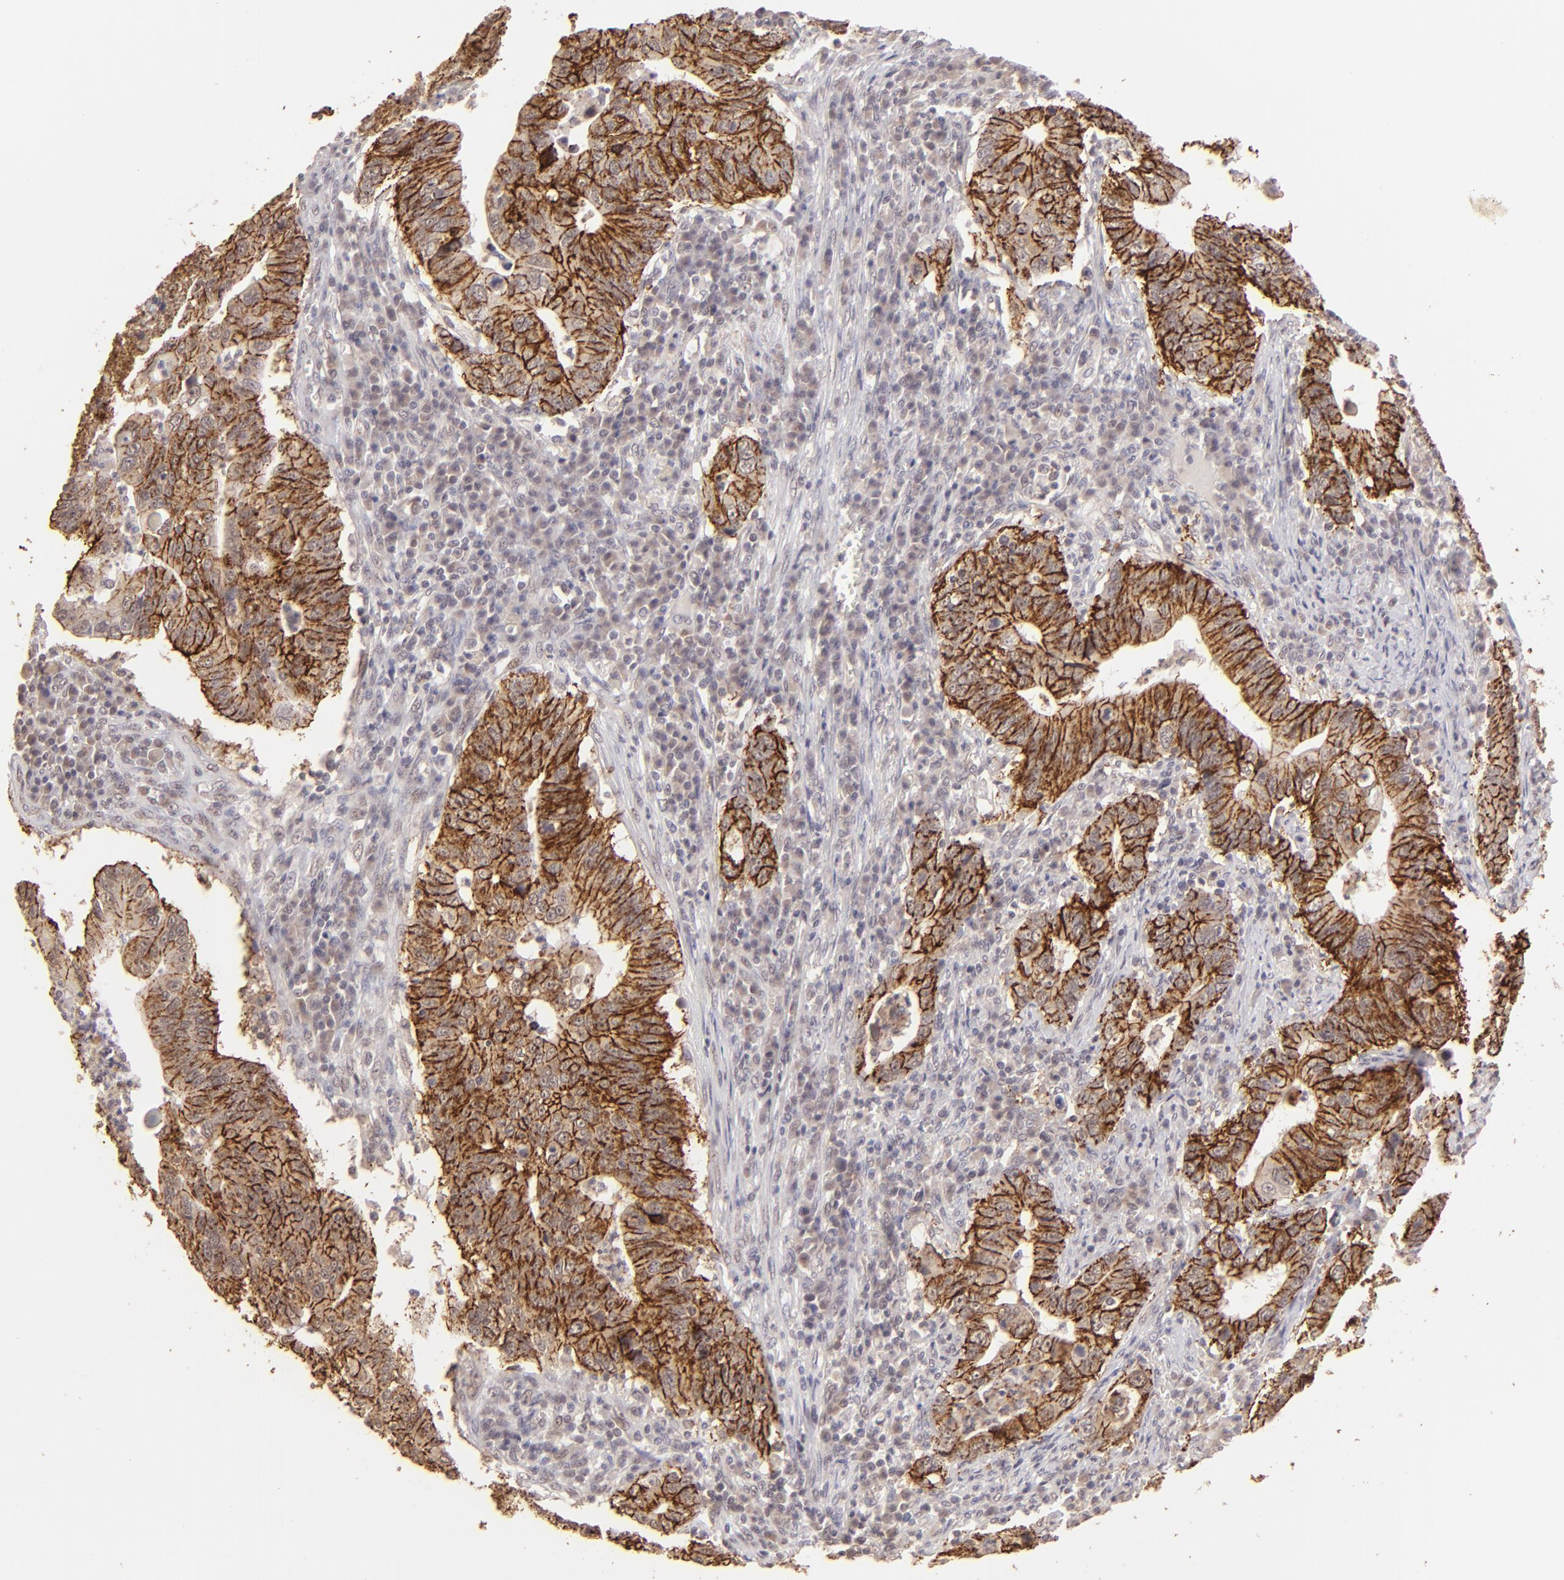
{"staining": {"intensity": "strong", "quantity": ">75%", "location": "cytoplasmic/membranous"}, "tissue": "stomach cancer", "cell_type": "Tumor cells", "image_type": "cancer", "snomed": [{"axis": "morphology", "description": "Adenocarcinoma, NOS"}, {"axis": "topography", "description": "Stomach, upper"}], "caption": "IHC image of neoplastic tissue: human stomach cancer stained using immunohistochemistry shows high levels of strong protein expression localized specifically in the cytoplasmic/membranous of tumor cells, appearing as a cytoplasmic/membranous brown color.", "gene": "CLDN1", "patient": {"sex": "male", "age": 63}}